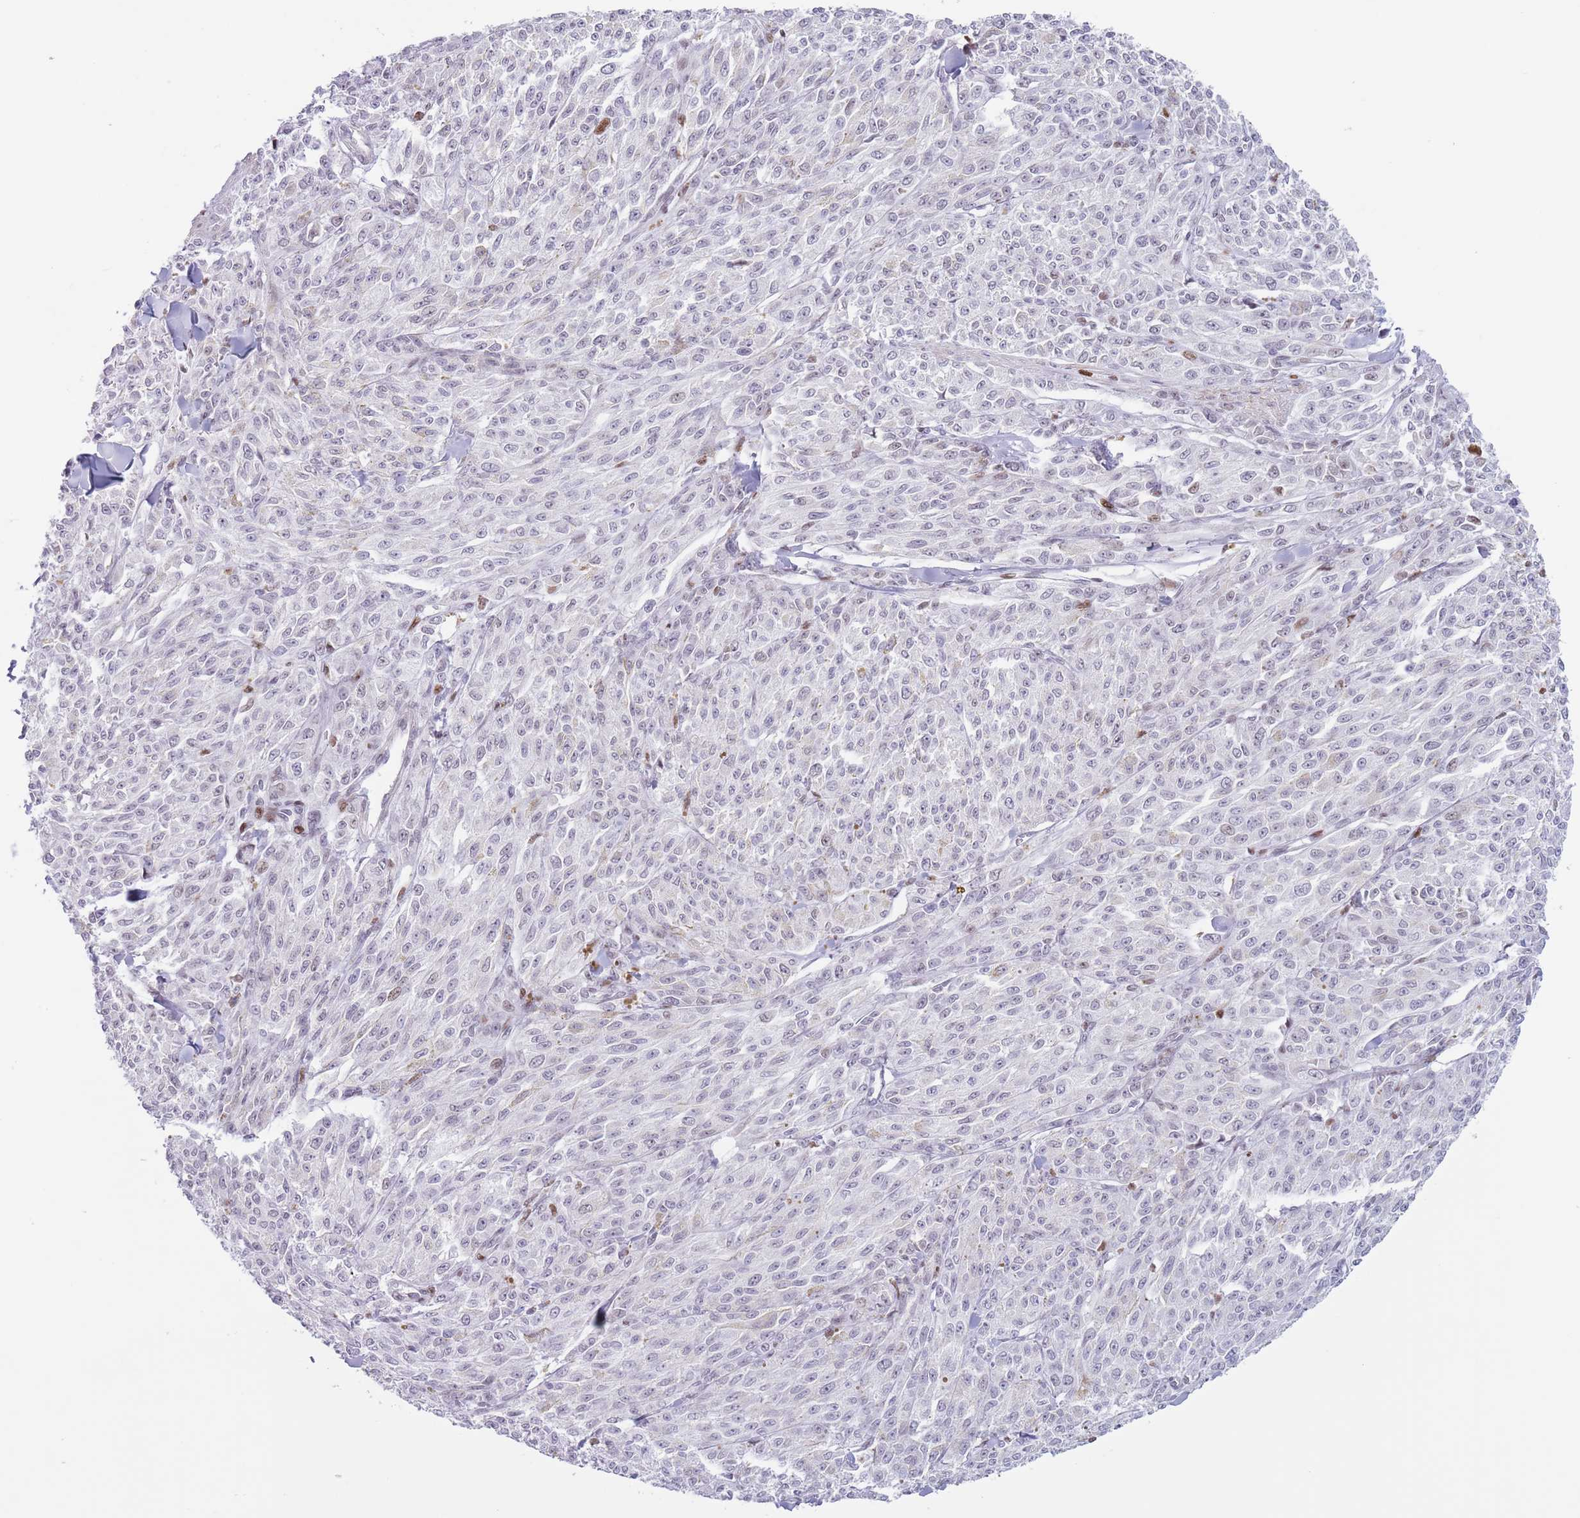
{"staining": {"intensity": "moderate", "quantity": "<25%", "location": "nuclear"}, "tissue": "melanoma", "cell_type": "Tumor cells", "image_type": "cancer", "snomed": [{"axis": "morphology", "description": "Malignant melanoma, NOS"}, {"axis": "topography", "description": "Skin"}], "caption": "Immunohistochemical staining of malignant melanoma shows moderate nuclear protein staining in approximately <25% of tumor cells.", "gene": "MFSD10", "patient": {"sex": "female", "age": 52}}